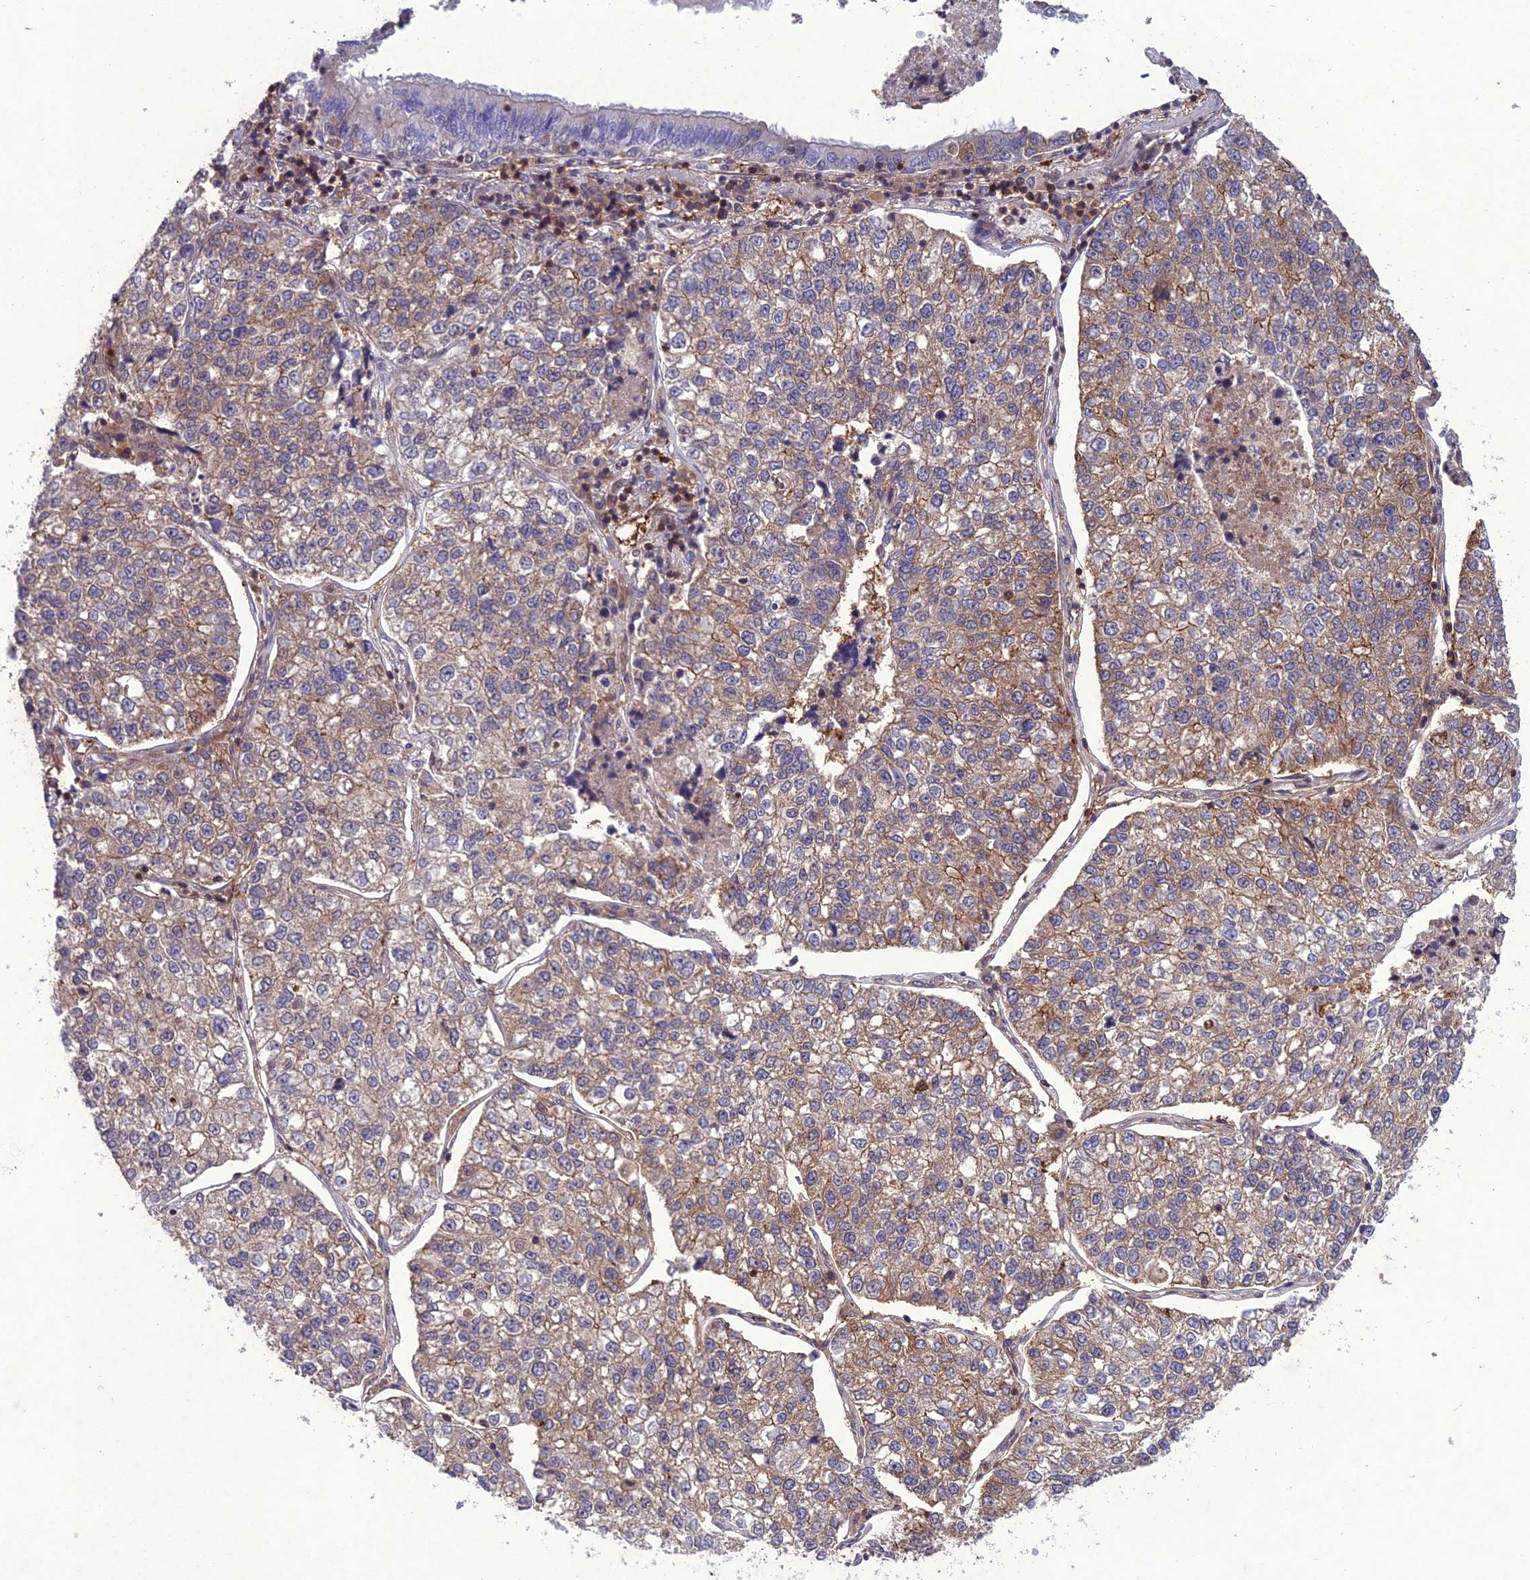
{"staining": {"intensity": "moderate", "quantity": ">75%", "location": "cytoplasmic/membranous"}, "tissue": "lung cancer", "cell_type": "Tumor cells", "image_type": "cancer", "snomed": [{"axis": "morphology", "description": "Adenocarcinoma, NOS"}, {"axis": "topography", "description": "Lung"}], "caption": "Immunohistochemical staining of human lung cancer reveals medium levels of moderate cytoplasmic/membranous positivity in about >75% of tumor cells. Nuclei are stained in blue.", "gene": "GDF6", "patient": {"sex": "male", "age": 49}}